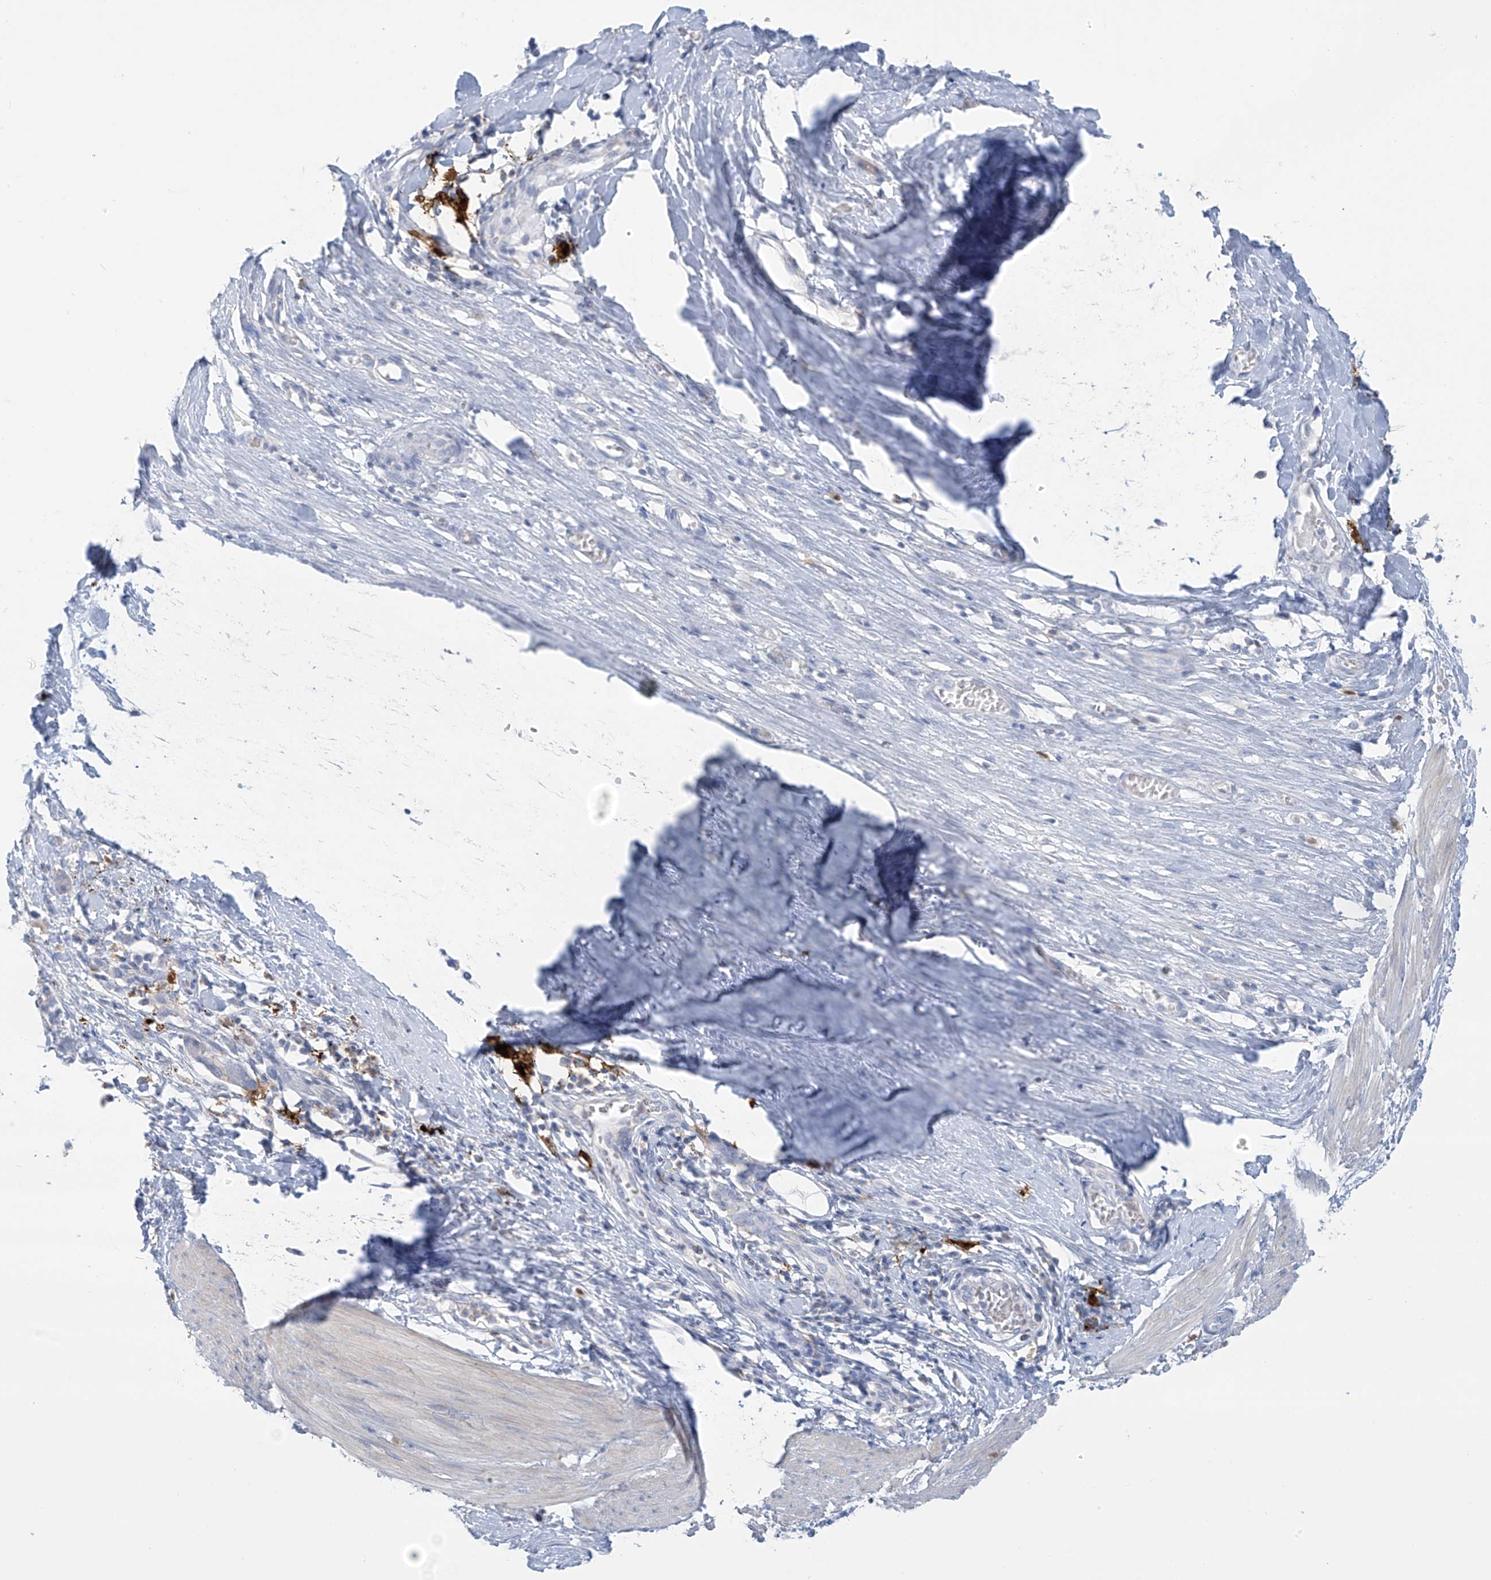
{"staining": {"intensity": "negative", "quantity": "none", "location": "none"}, "tissue": "smooth muscle", "cell_type": "Smooth muscle cells", "image_type": "normal", "snomed": [{"axis": "morphology", "description": "Normal tissue, NOS"}, {"axis": "morphology", "description": "Adenocarcinoma, NOS"}, {"axis": "topography", "description": "Colon"}, {"axis": "topography", "description": "Peripheral nerve tissue"}], "caption": "Smooth muscle cells show no significant positivity in benign smooth muscle. (Brightfield microscopy of DAB immunohistochemistry (IHC) at high magnification).", "gene": "TRMT2B", "patient": {"sex": "male", "age": 14}}